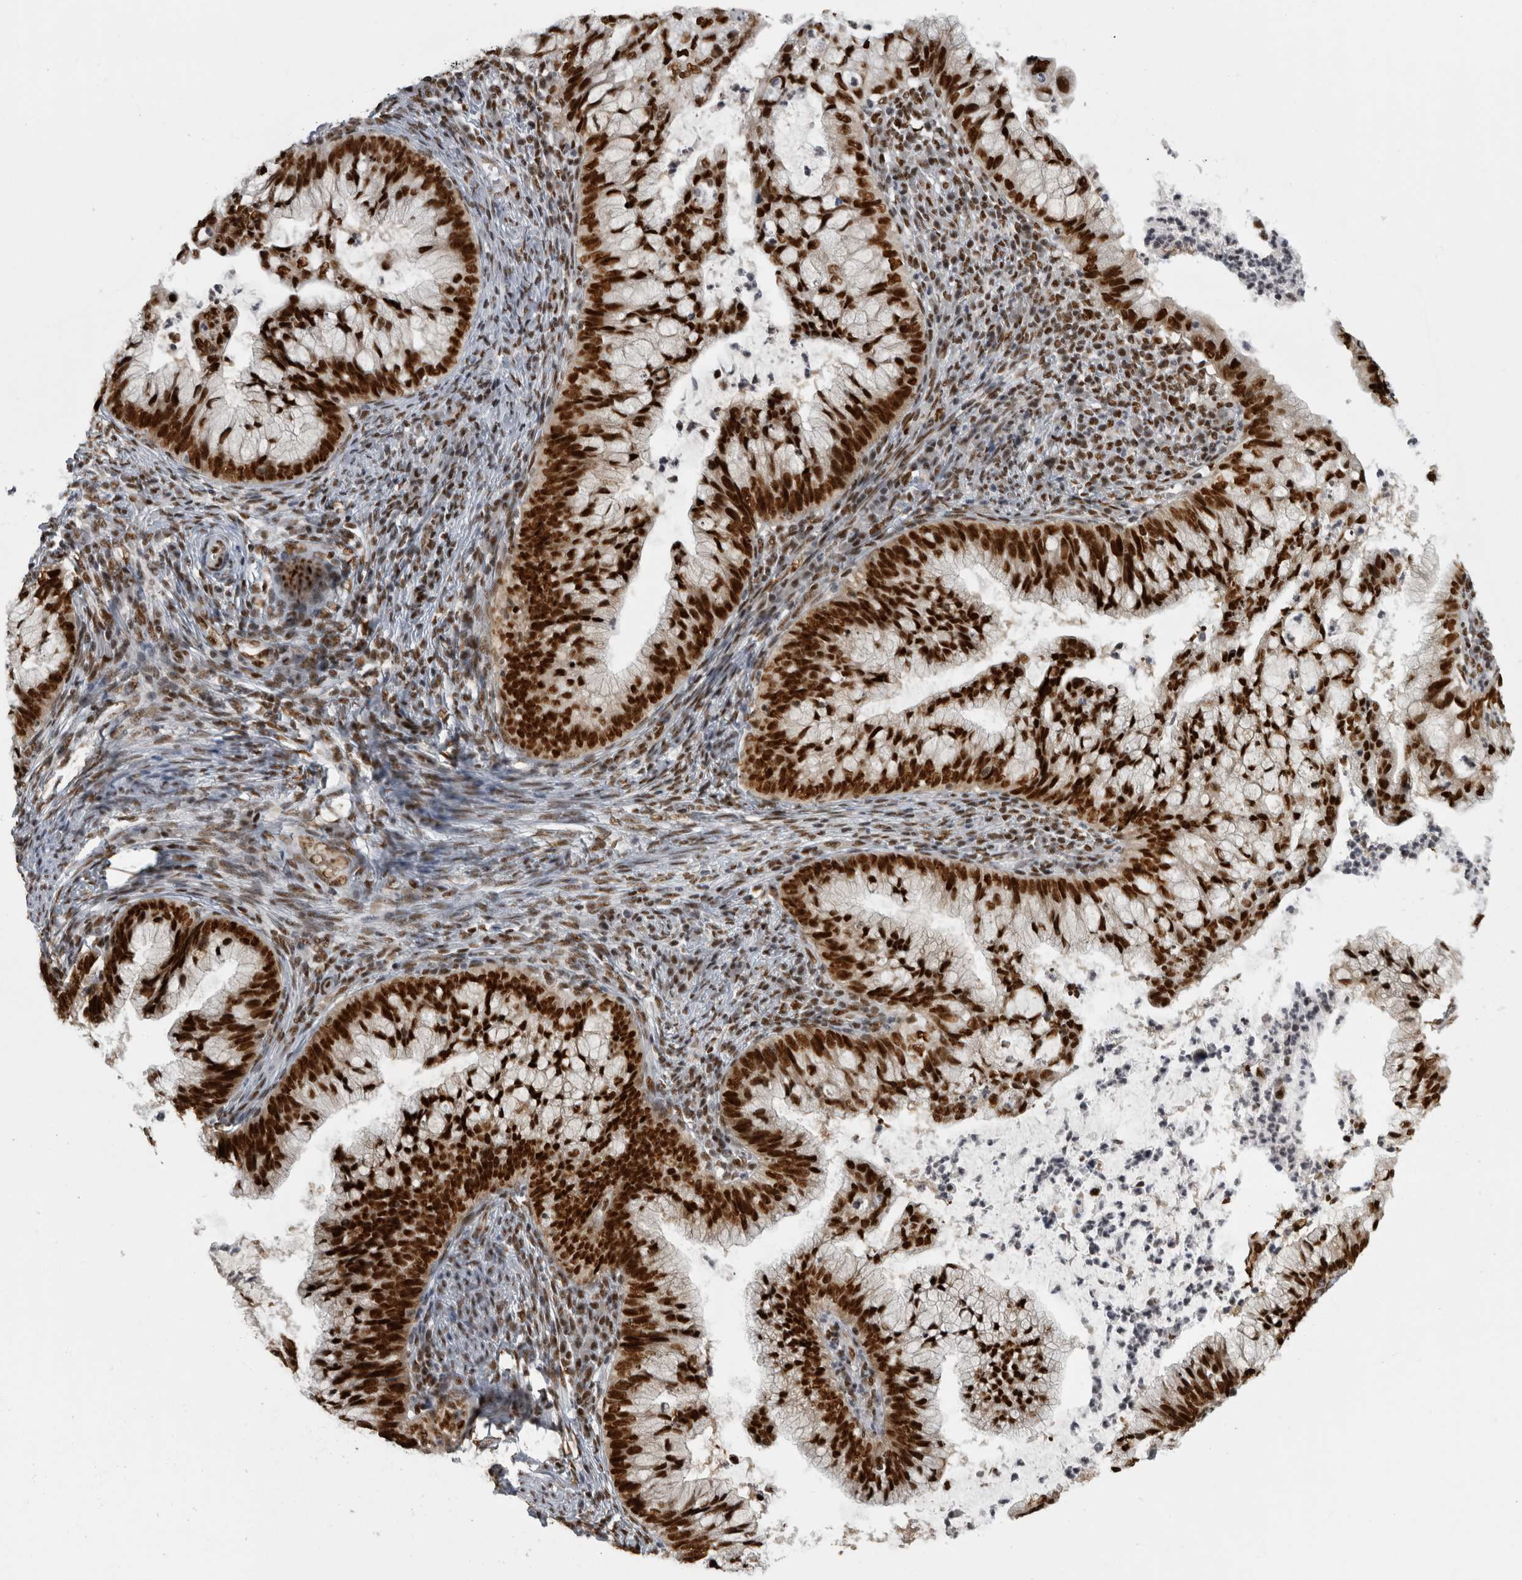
{"staining": {"intensity": "strong", "quantity": ">75%", "location": "nuclear"}, "tissue": "cervical cancer", "cell_type": "Tumor cells", "image_type": "cancer", "snomed": [{"axis": "morphology", "description": "Adenocarcinoma, NOS"}, {"axis": "topography", "description": "Cervix"}], "caption": "Immunohistochemistry of human cervical adenocarcinoma shows high levels of strong nuclear staining in approximately >75% of tumor cells.", "gene": "ZSCAN2", "patient": {"sex": "female", "age": 36}}